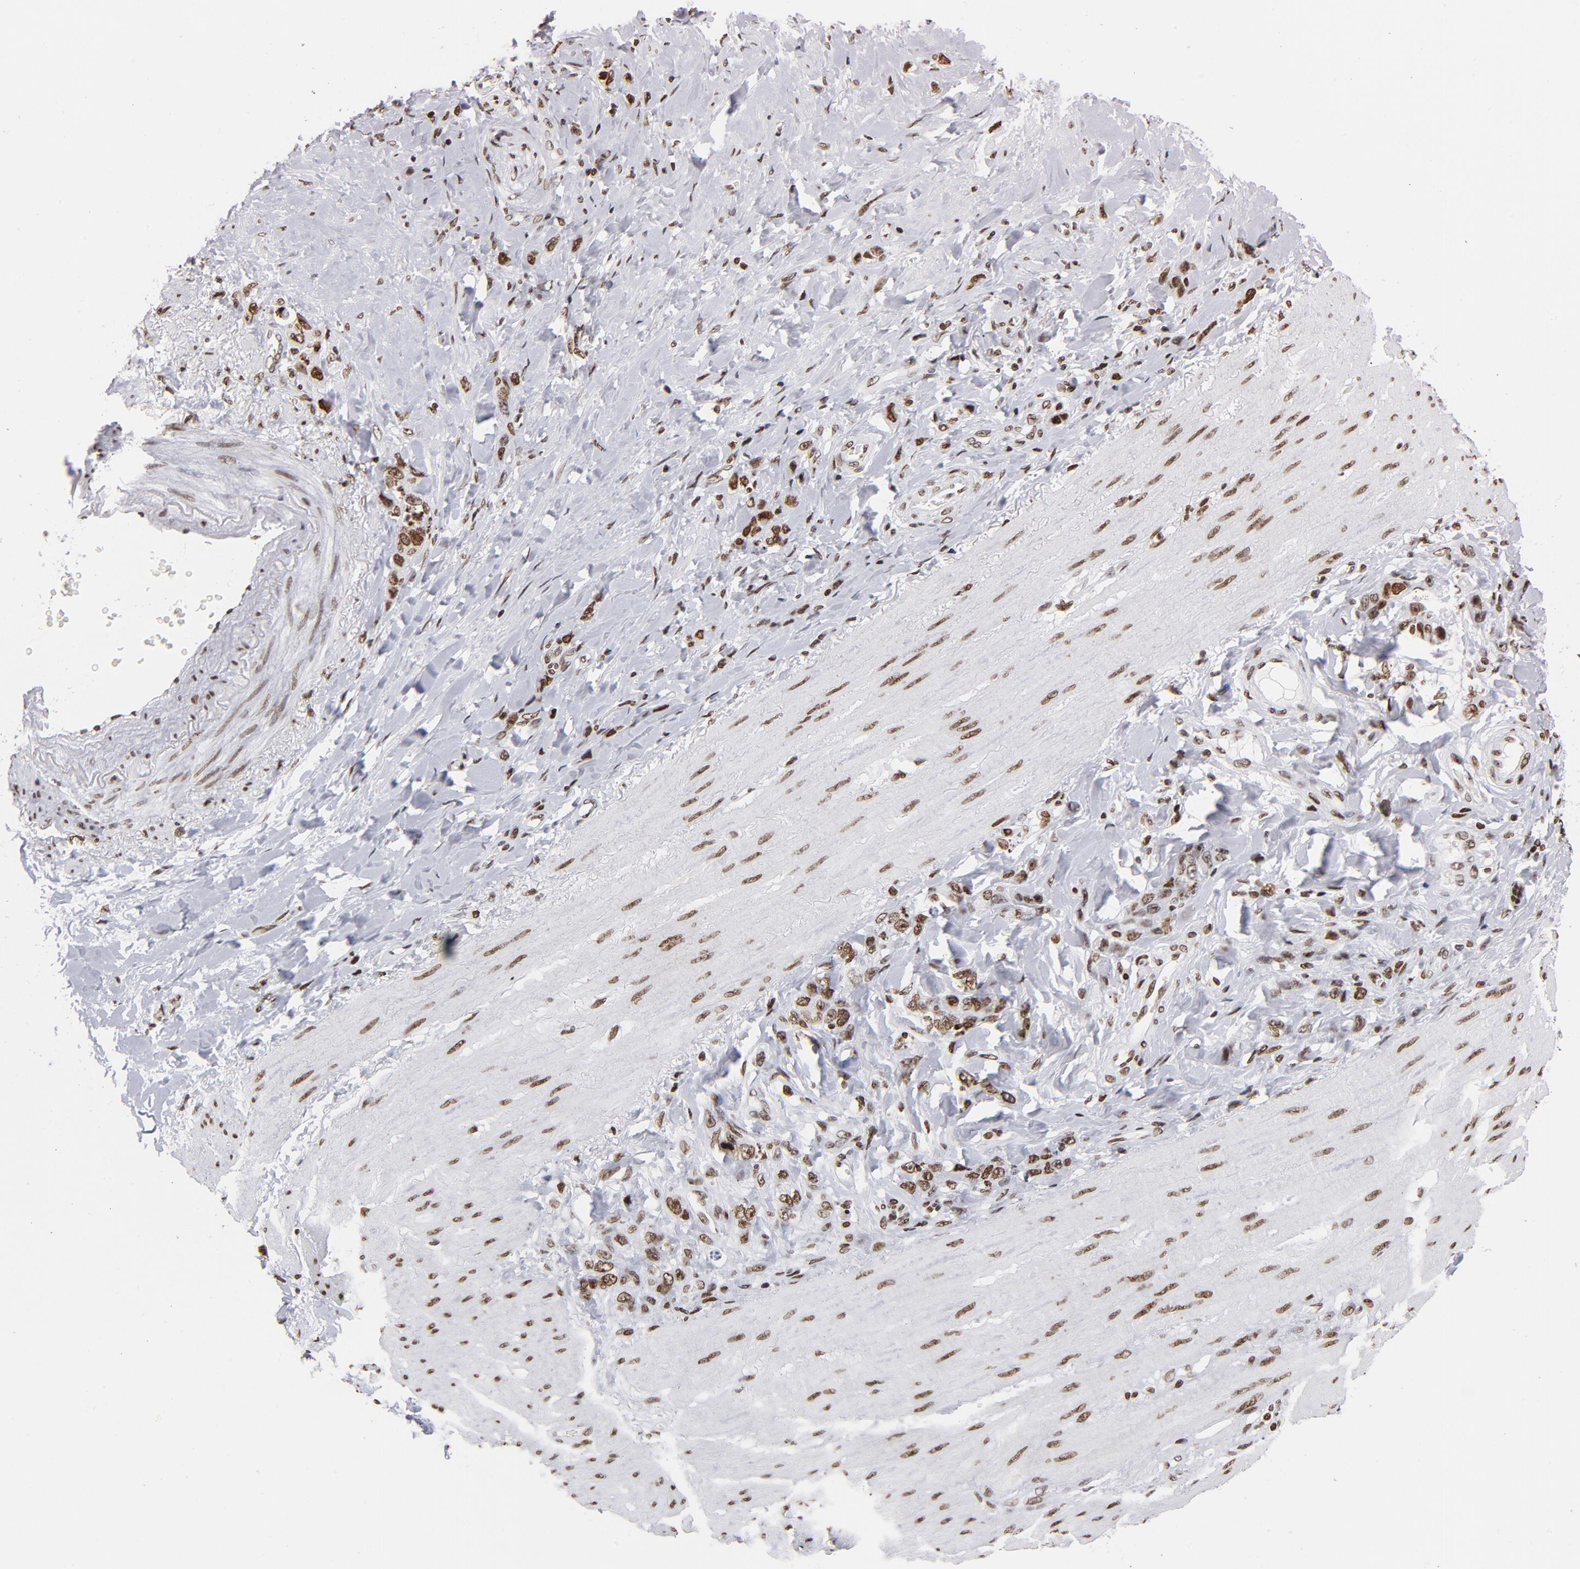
{"staining": {"intensity": "moderate", "quantity": ">75%", "location": "nuclear"}, "tissue": "stomach cancer", "cell_type": "Tumor cells", "image_type": "cancer", "snomed": [{"axis": "morphology", "description": "Normal tissue, NOS"}, {"axis": "morphology", "description": "Adenocarcinoma, NOS"}, {"axis": "topography", "description": "Stomach"}], "caption": "A brown stain shows moderate nuclear positivity of a protein in human adenocarcinoma (stomach) tumor cells.", "gene": "TOP2B", "patient": {"sex": "male", "age": 82}}